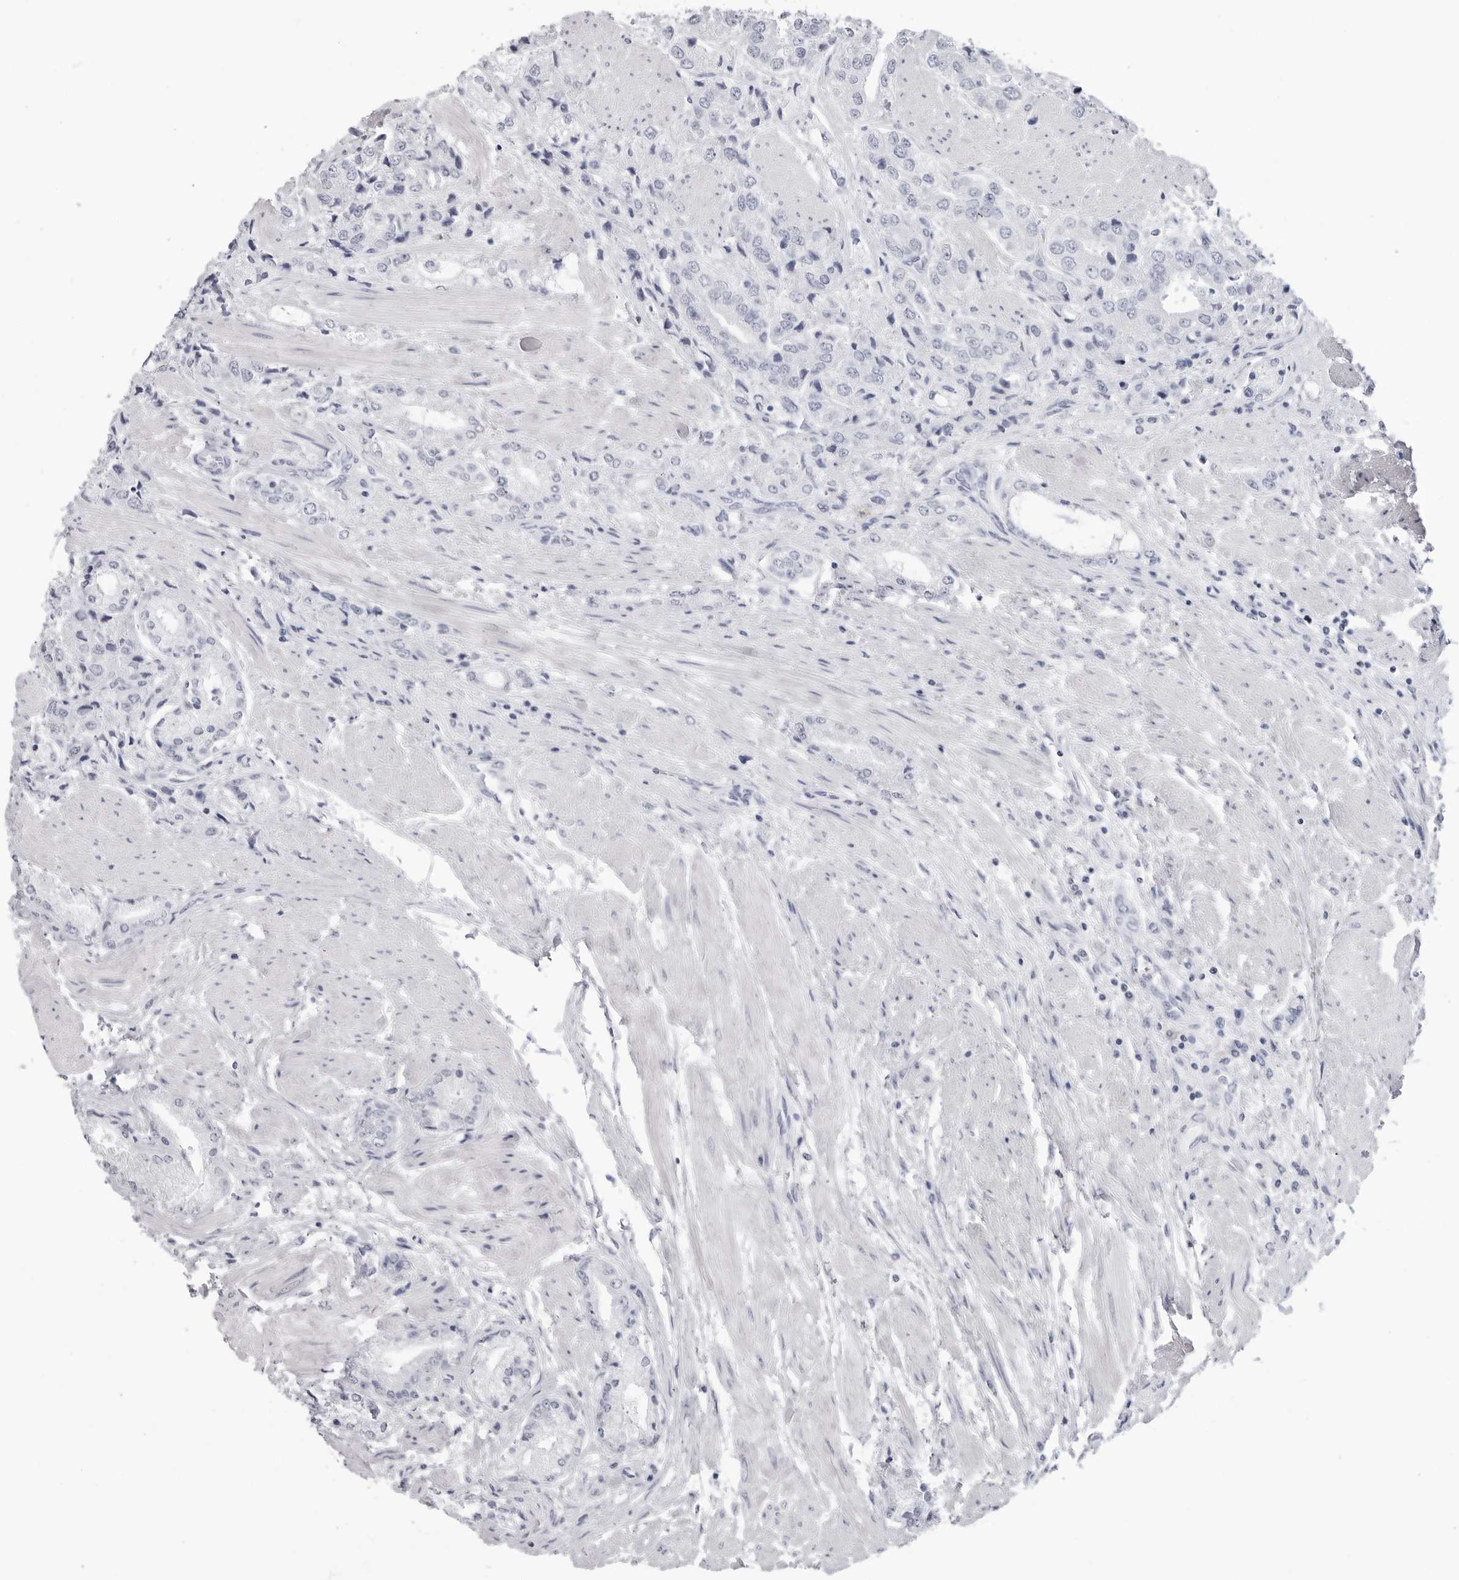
{"staining": {"intensity": "negative", "quantity": "none", "location": "none"}, "tissue": "prostate cancer", "cell_type": "Tumor cells", "image_type": "cancer", "snomed": [{"axis": "morphology", "description": "Adenocarcinoma, High grade"}, {"axis": "topography", "description": "Prostate"}], "caption": "A histopathology image of high-grade adenocarcinoma (prostate) stained for a protein exhibits no brown staining in tumor cells. (IHC, brightfield microscopy, high magnification).", "gene": "PGA3", "patient": {"sex": "male", "age": 50}}